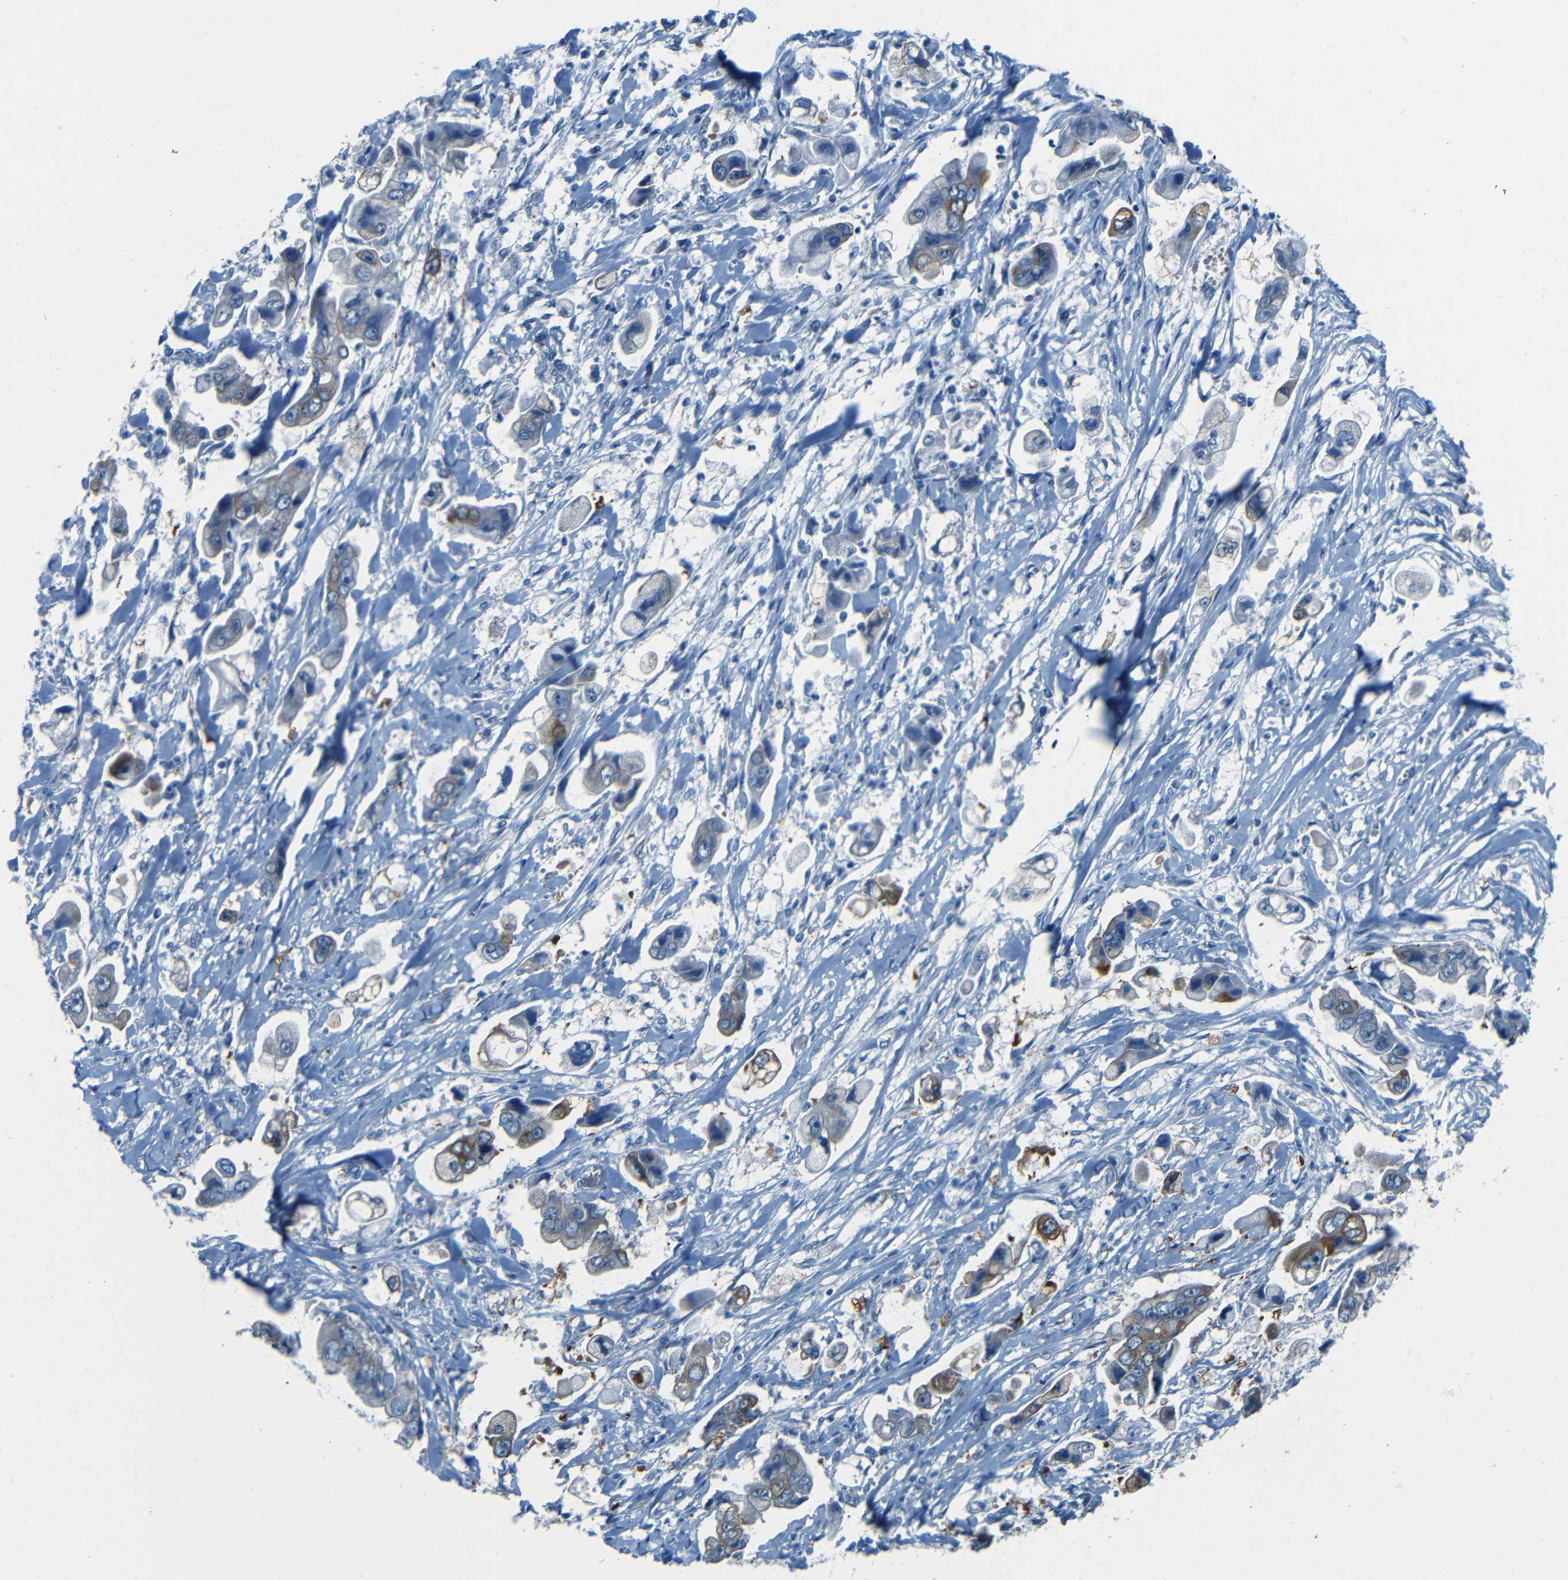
{"staining": {"intensity": "moderate", "quantity": "<25%", "location": "cytoplasmic/membranous"}, "tissue": "stomach cancer", "cell_type": "Tumor cells", "image_type": "cancer", "snomed": [{"axis": "morphology", "description": "Adenocarcinoma, NOS"}, {"axis": "topography", "description": "Stomach"}], "caption": "Immunohistochemistry (IHC) image of neoplastic tissue: adenocarcinoma (stomach) stained using immunohistochemistry (IHC) exhibits low levels of moderate protein expression localized specifically in the cytoplasmic/membranous of tumor cells, appearing as a cytoplasmic/membranous brown color.", "gene": "MAP2", "patient": {"sex": "male", "age": 62}}